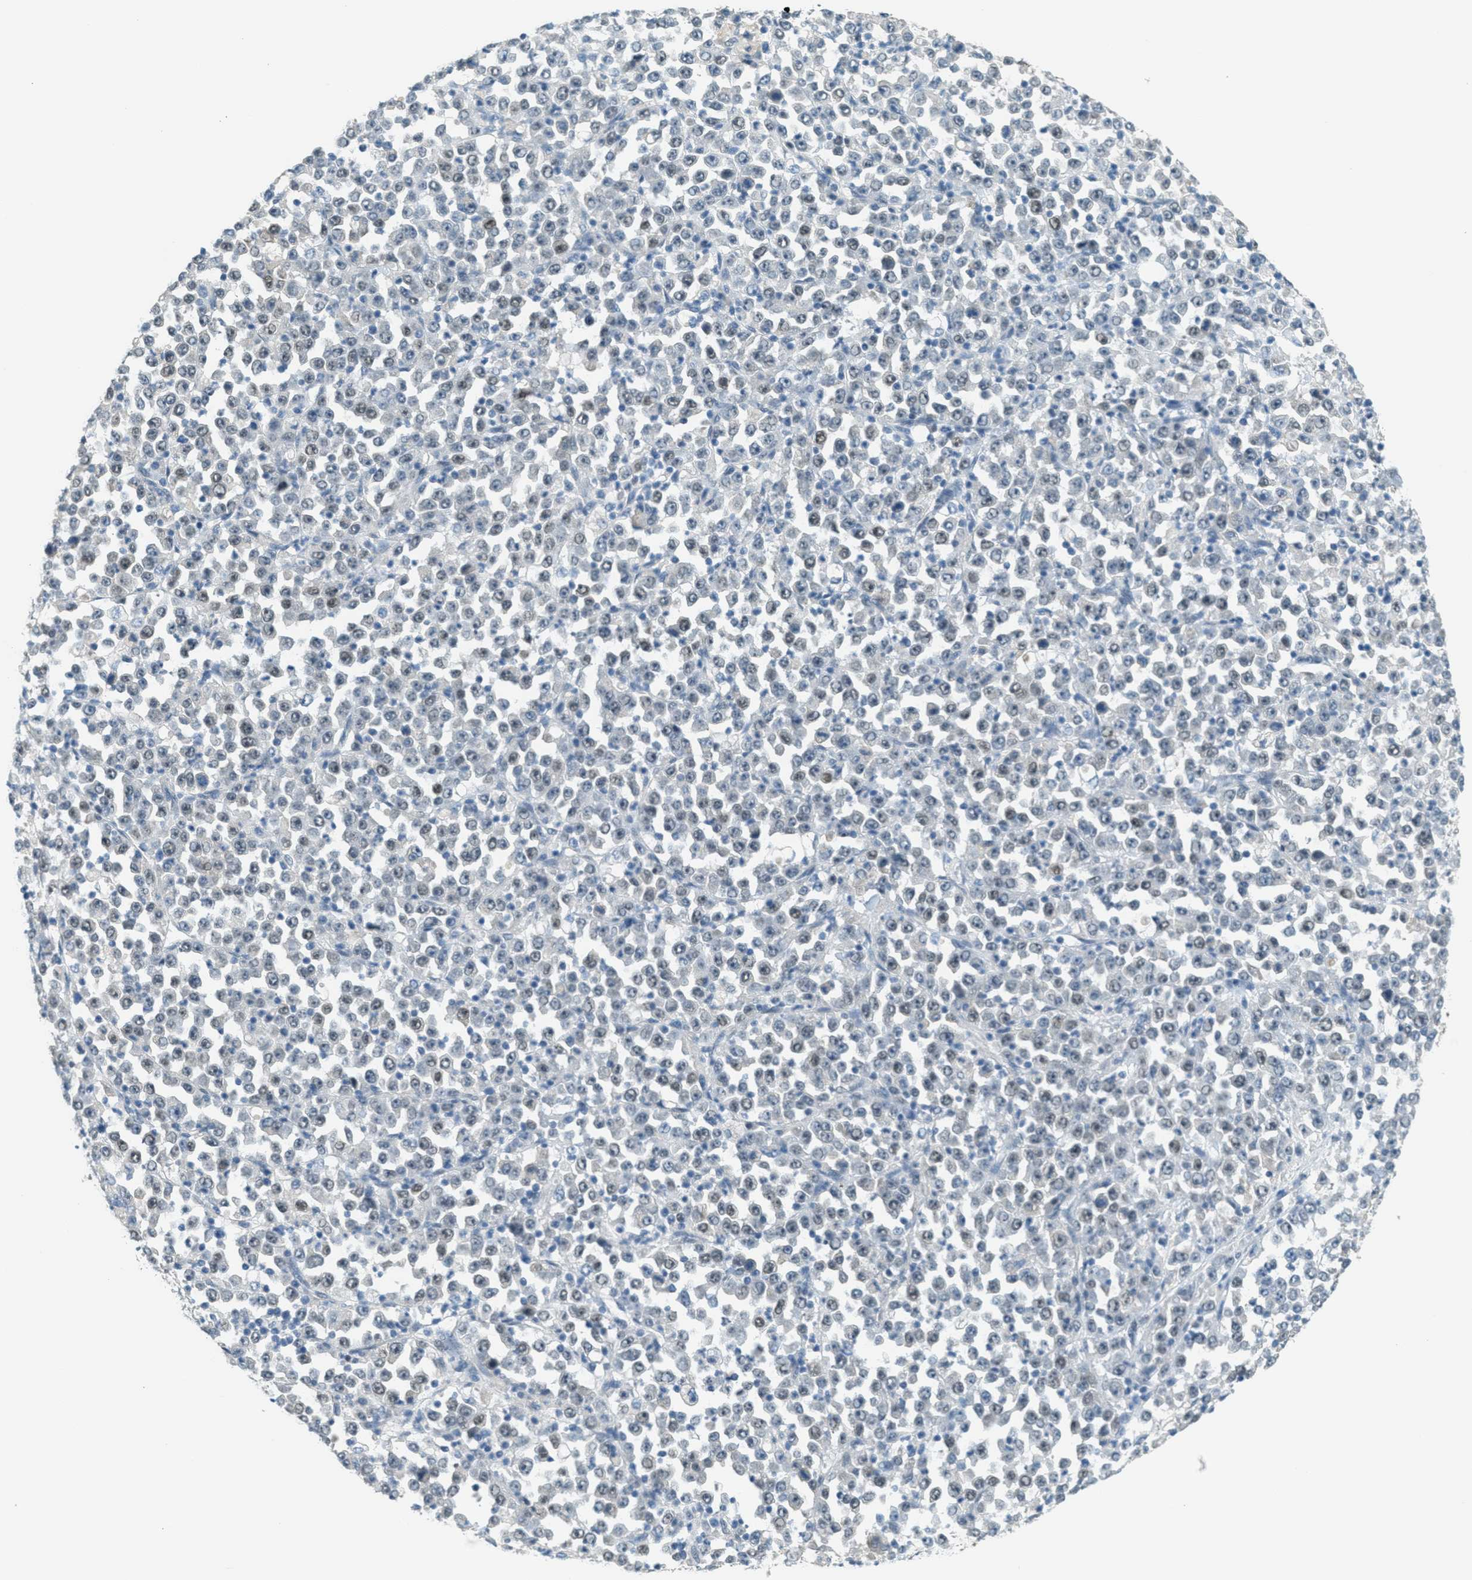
{"staining": {"intensity": "negative", "quantity": "none", "location": "none"}, "tissue": "stomach cancer", "cell_type": "Tumor cells", "image_type": "cancer", "snomed": [{"axis": "morphology", "description": "Normal tissue, NOS"}, {"axis": "morphology", "description": "Adenocarcinoma, NOS"}, {"axis": "topography", "description": "Stomach, upper"}, {"axis": "topography", "description": "Stomach"}], "caption": "The image shows no significant expression in tumor cells of stomach cancer (adenocarcinoma).", "gene": "TCF3", "patient": {"sex": "male", "age": 59}}